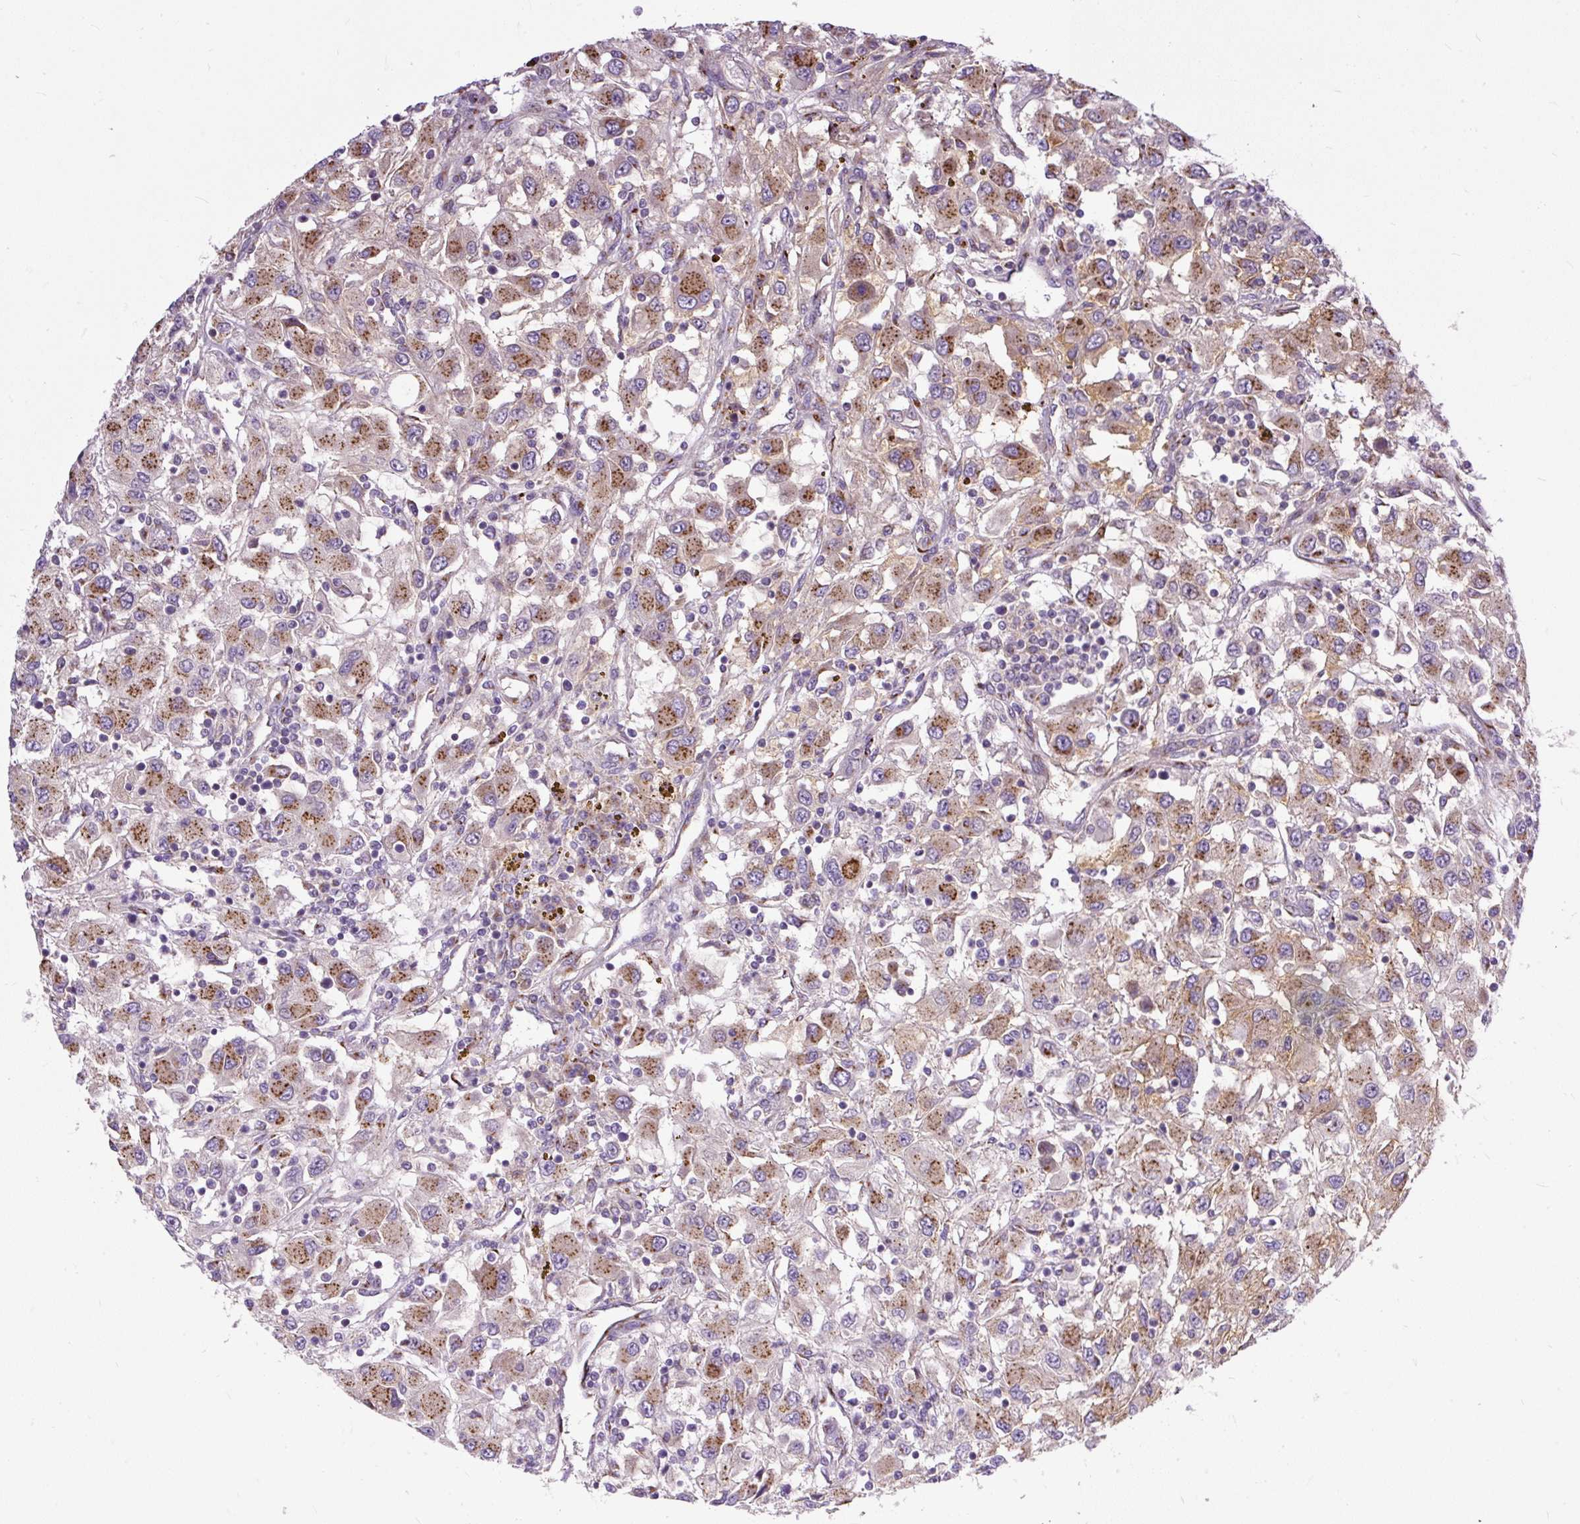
{"staining": {"intensity": "moderate", "quantity": ">75%", "location": "cytoplasmic/membranous"}, "tissue": "renal cancer", "cell_type": "Tumor cells", "image_type": "cancer", "snomed": [{"axis": "morphology", "description": "Adenocarcinoma, NOS"}, {"axis": "topography", "description": "Kidney"}], "caption": "Renal cancer tissue shows moderate cytoplasmic/membranous positivity in about >75% of tumor cells, visualized by immunohistochemistry.", "gene": "MSMP", "patient": {"sex": "female", "age": 67}}